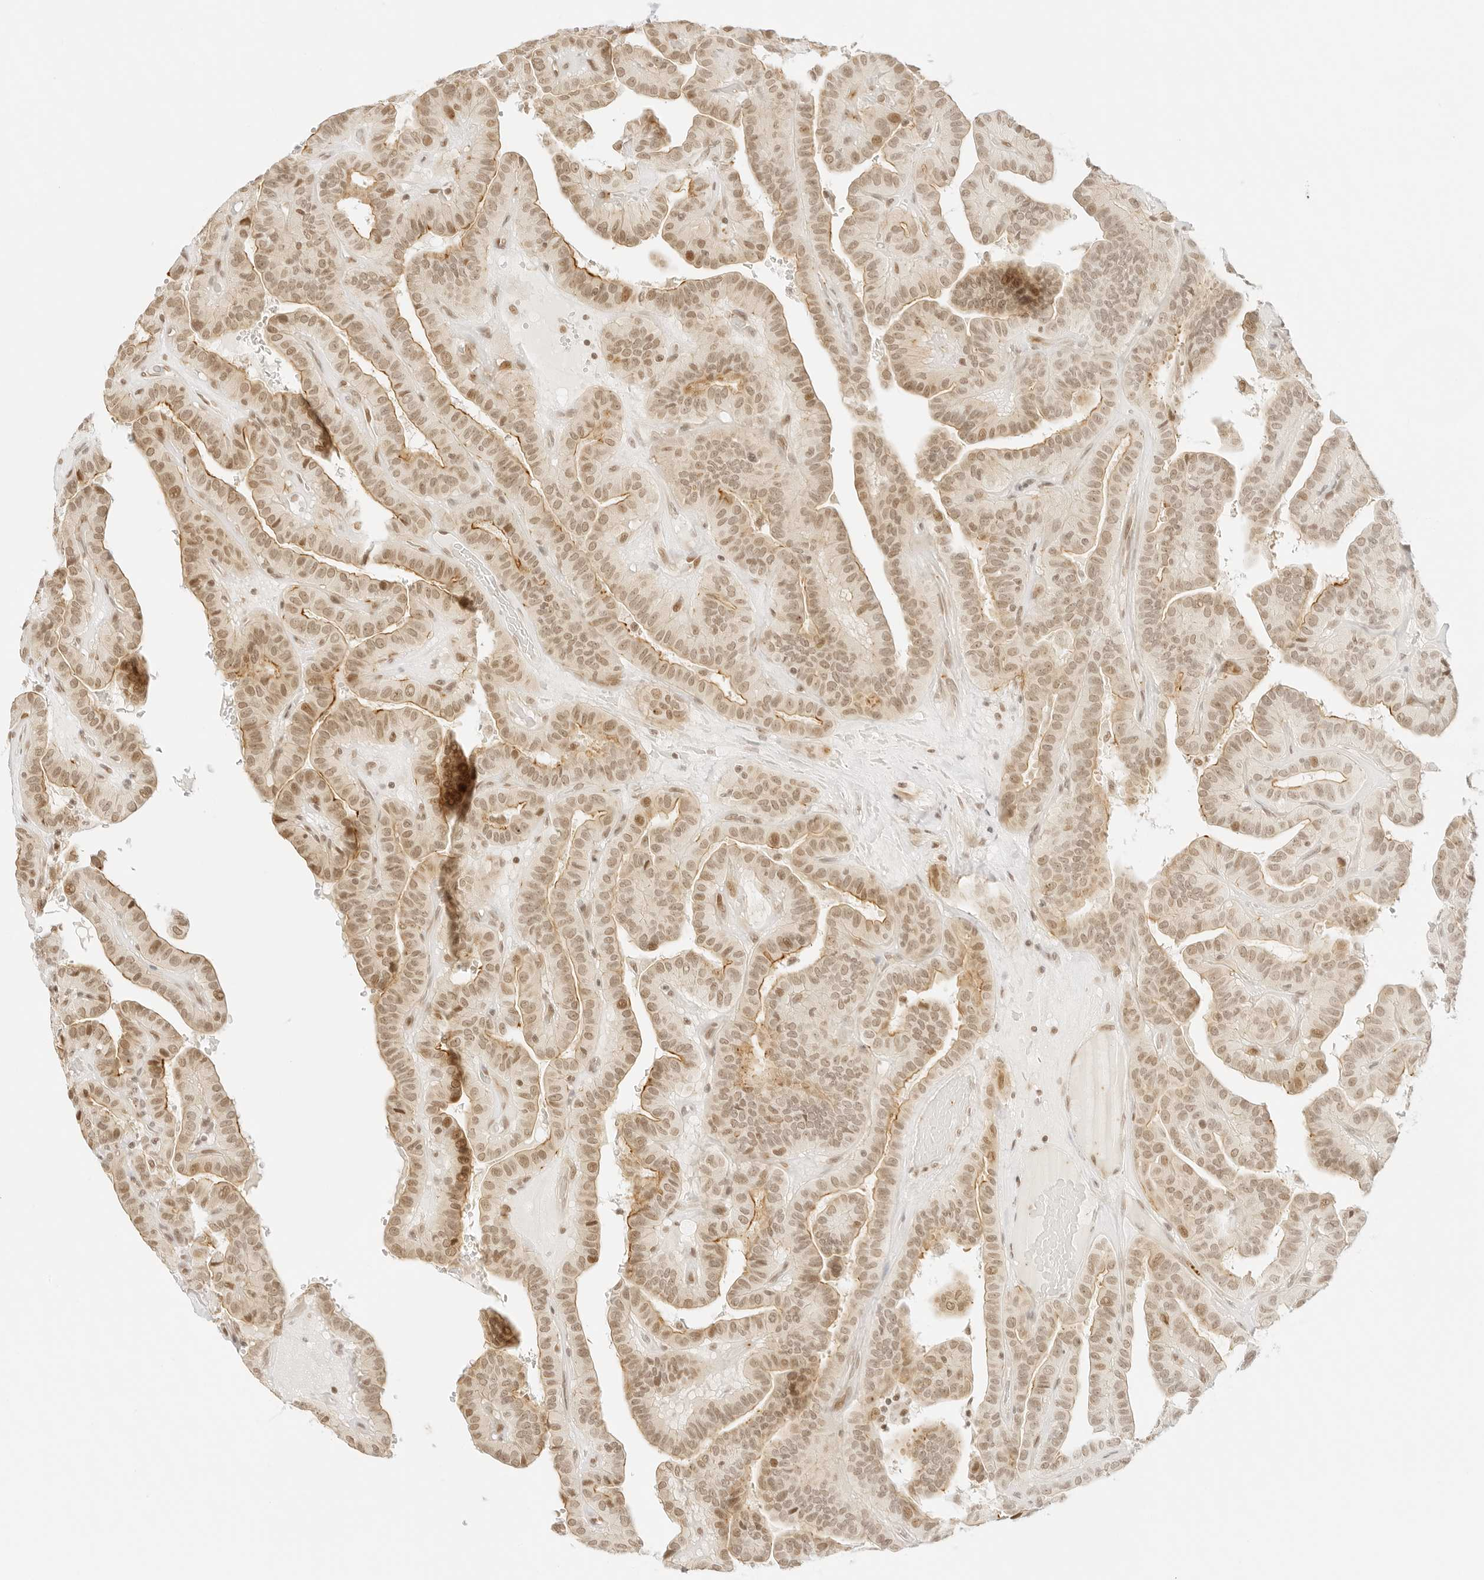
{"staining": {"intensity": "moderate", "quantity": ">75%", "location": "cytoplasmic/membranous,nuclear"}, "tissue": "thyroid cancer", "cell_type": "Tumor cells", "image_type": "cancer", "snomed": [{"axis": "morphology", "description": "Papillary adenocarcinoma, NOS"}, {"axis": "topography", "description": "Thyroid gland"}], "caption": "Protein expression analysis of human papillary adenocarcinoma (thyroid) reveals moderate cytoplasmic/membranous and nuclear staining in approximately >75% of tumor cells.", "gene": "GNAS", "patient": {"sex": "male", "age": 77}}